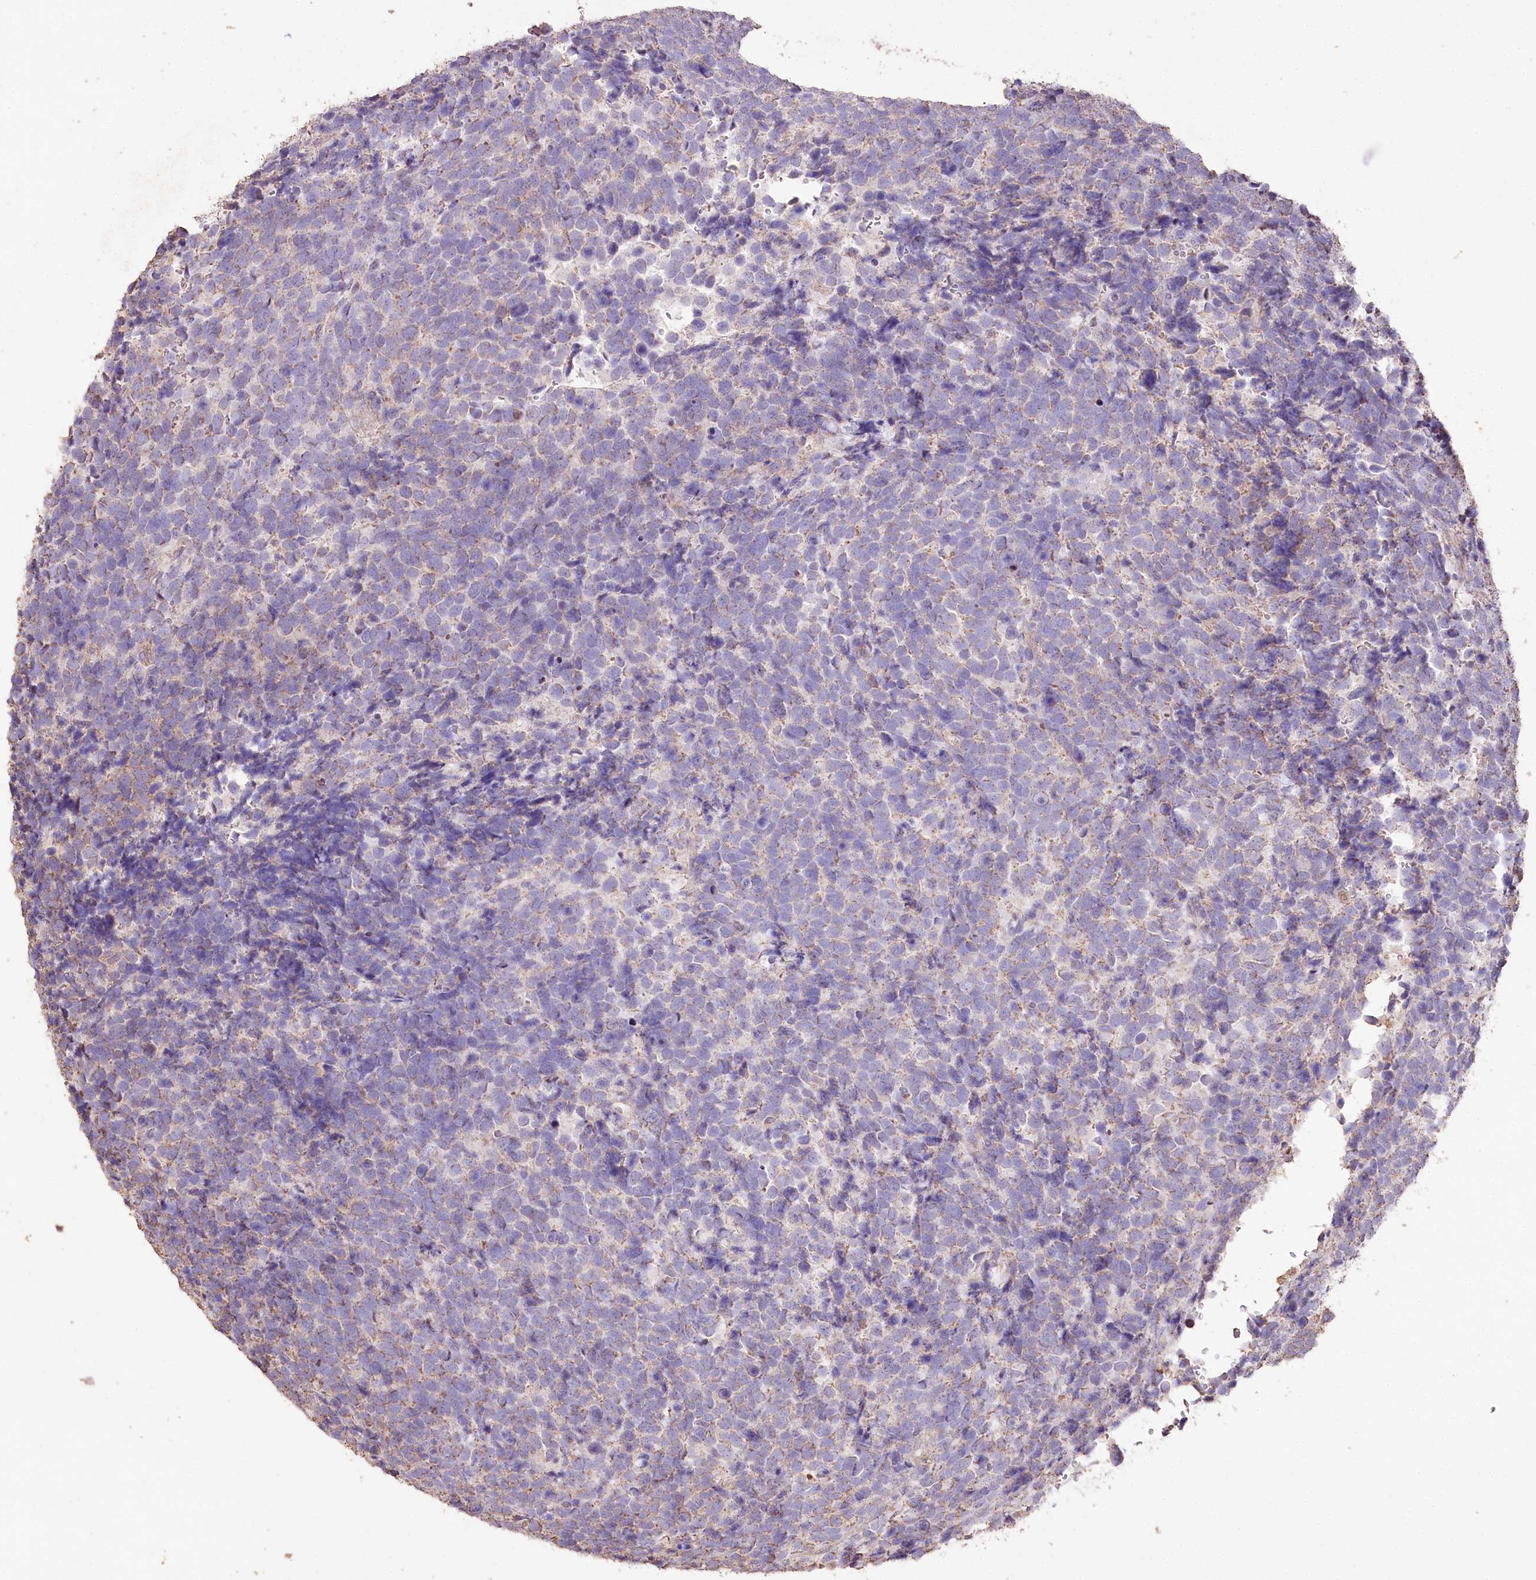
{"staining": {"intensity": "weak", "quantity": "<25%", "location": "cytoplasmic/membranous"}, "tissue": "urothelial cancer", "cell_type": "Tumor cells", "image_type": "cancer", "snomed": [{"axis": "morphology", "description": "Urothelial carcinoma, High grade"}, {"axis": "topography", "description": "Urinary bladder"}], "caption": "The micrograph exhibits no staining of tumor cells in urothelial cancer.", "gene": "IREB2", "patient": {"sex": "female", "age": 82}}